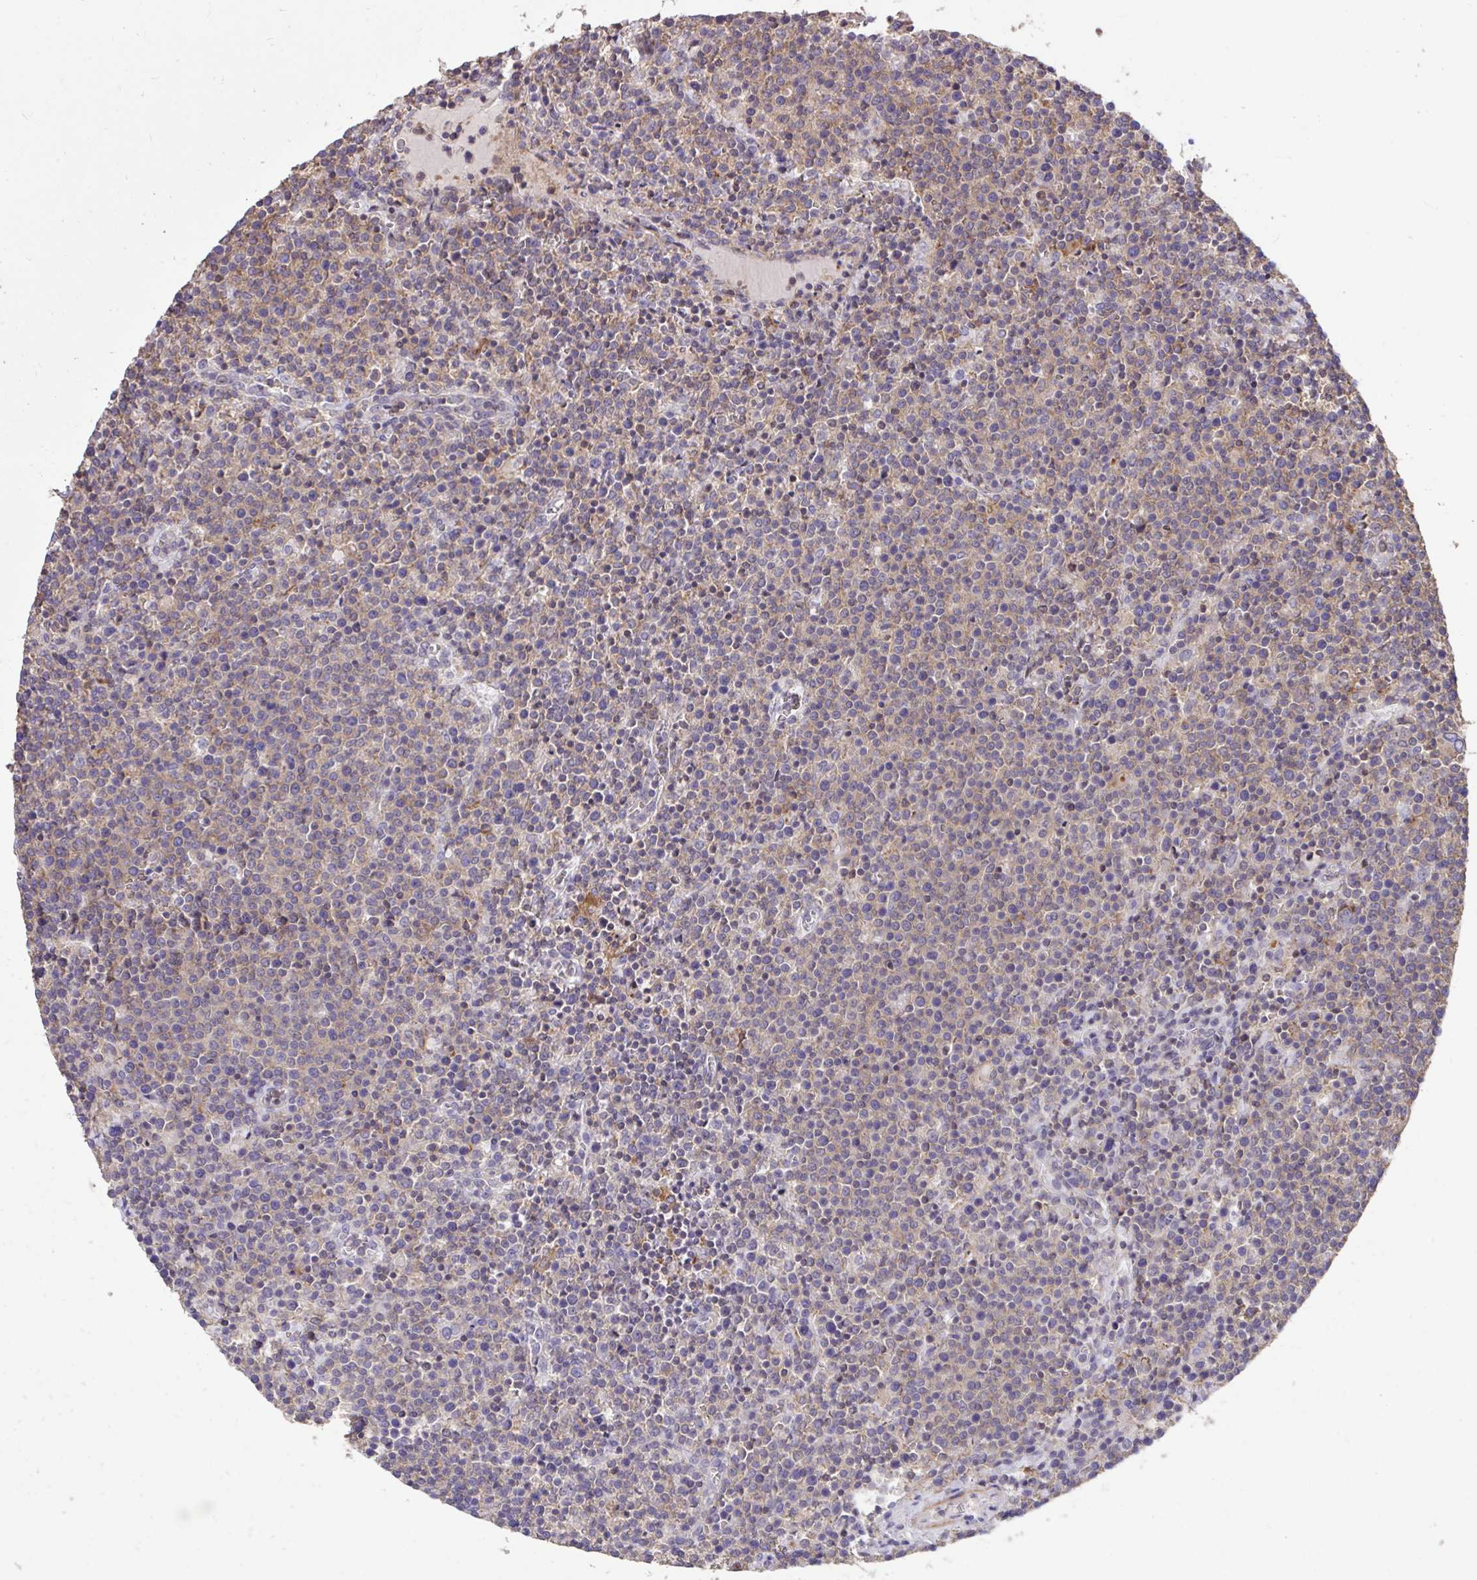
{"staining": {"intensity": "weak", "quantity": "25%-75%", "location": "cytoplasmic/membranous"}, "tissue": "lymphoma", "cell_type": "Tumor cells", "image_type": "cancer", "snomed": [{"axis": "morphology", "description": "Malignant lymphoma, non-Hodgkin's type, High grade"}, {"axis": "topography", "description": "Lymph node"}], "caption": "Immunohistochemical staining of lymphoma shows weak cytoplasmic/membranous protein staining in approximately 25%-75% of tumor cells.", "gene": "IGFL2", "patient": {"sex": "male", "age": 61}}